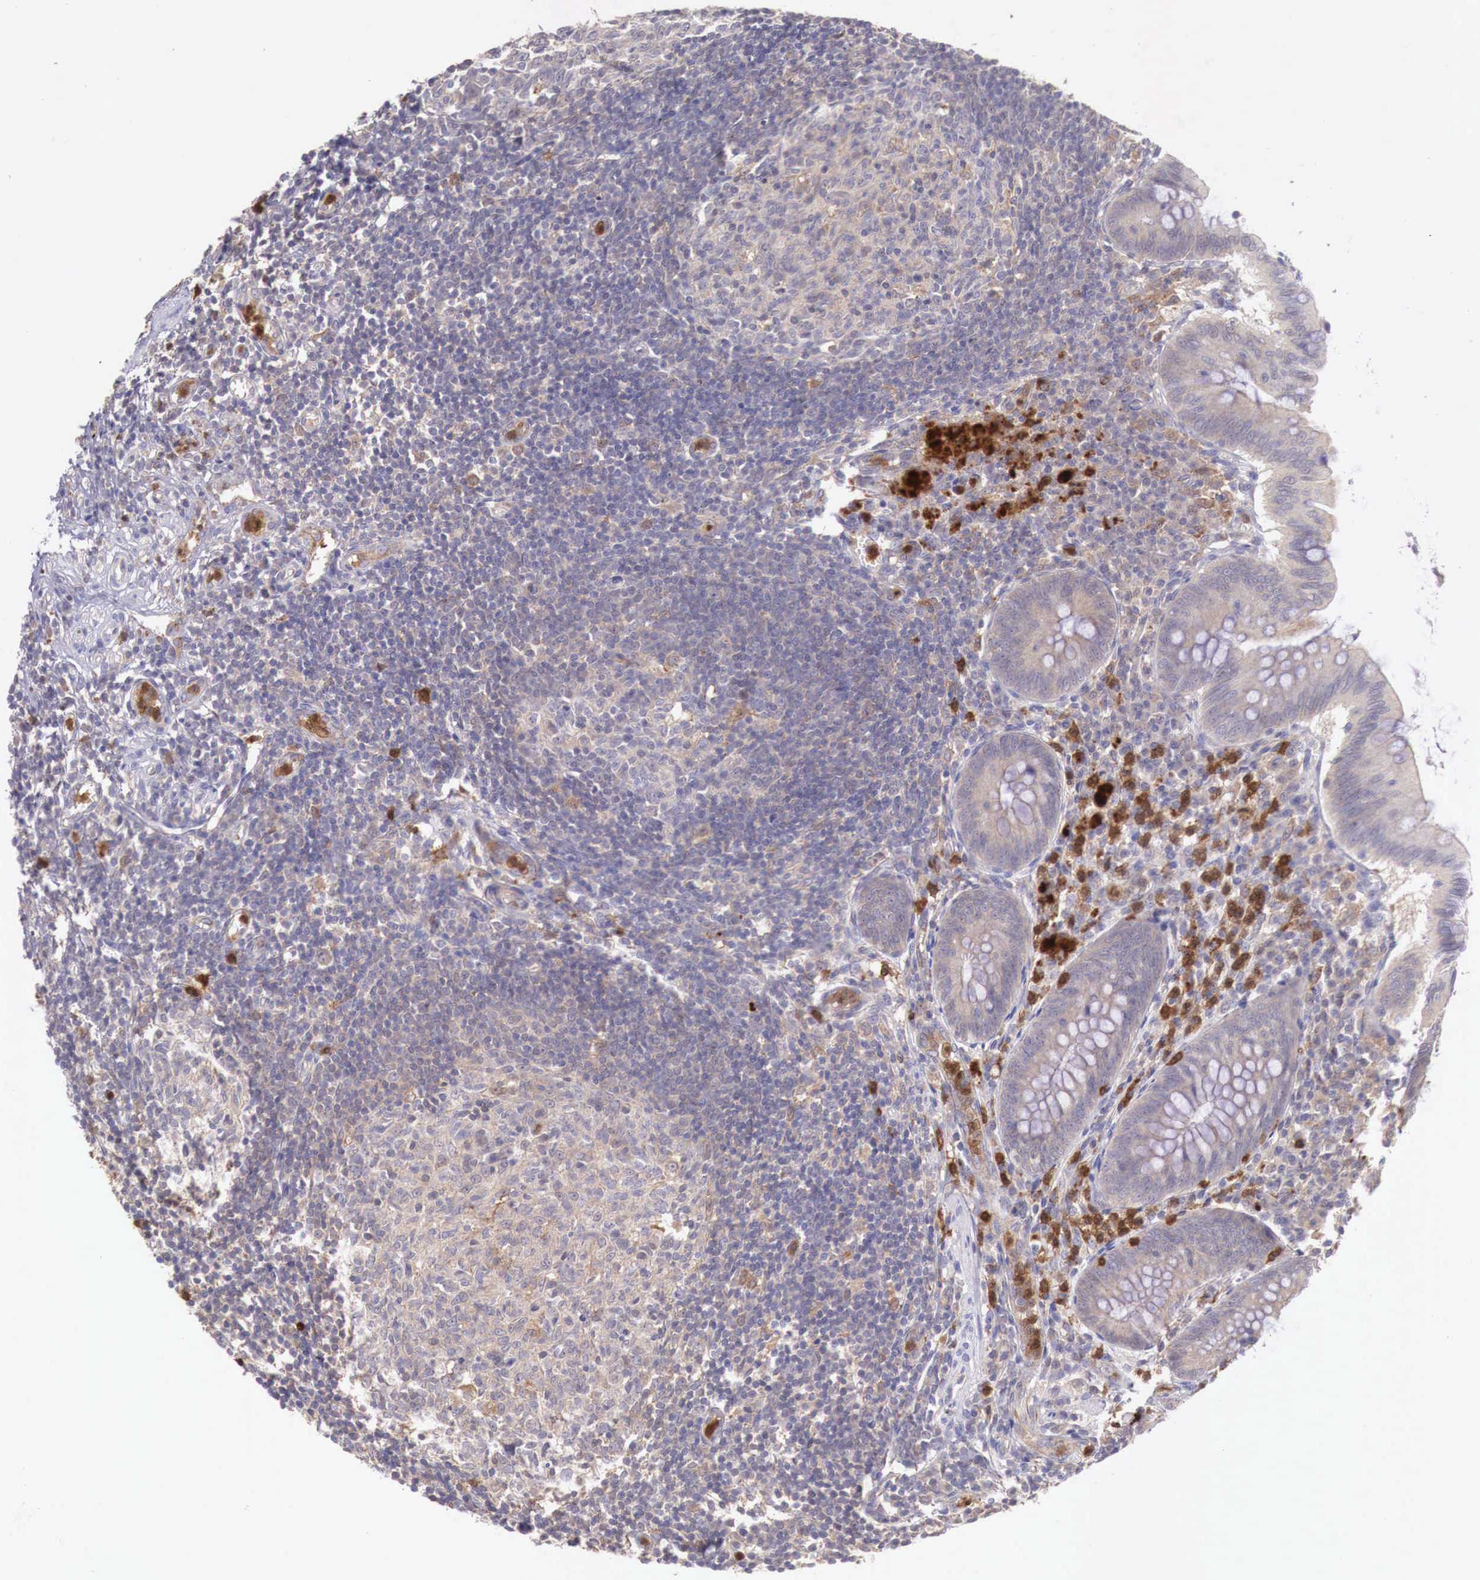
{"staining": {"intensity": "weak", "quantity": ">75%", "location": "cytoplasmic/membranous"}, "tissue": "appendix", "cell_type": "Glandular cells", "image_type": "normal", "snomed": [{"axis": "morphology", "description": "Normal tissue, NOS"}, {"axis": "topography", "description": "Appendix"}], "caption": "Immunohistochemistry (DAB) staining of benign human appendix exhibits weak cytoplasmic/membranous protein expression in about >75% of glandular cells.", "gene": "GAB2", "patient": {"sex": "female", "age": 34}}